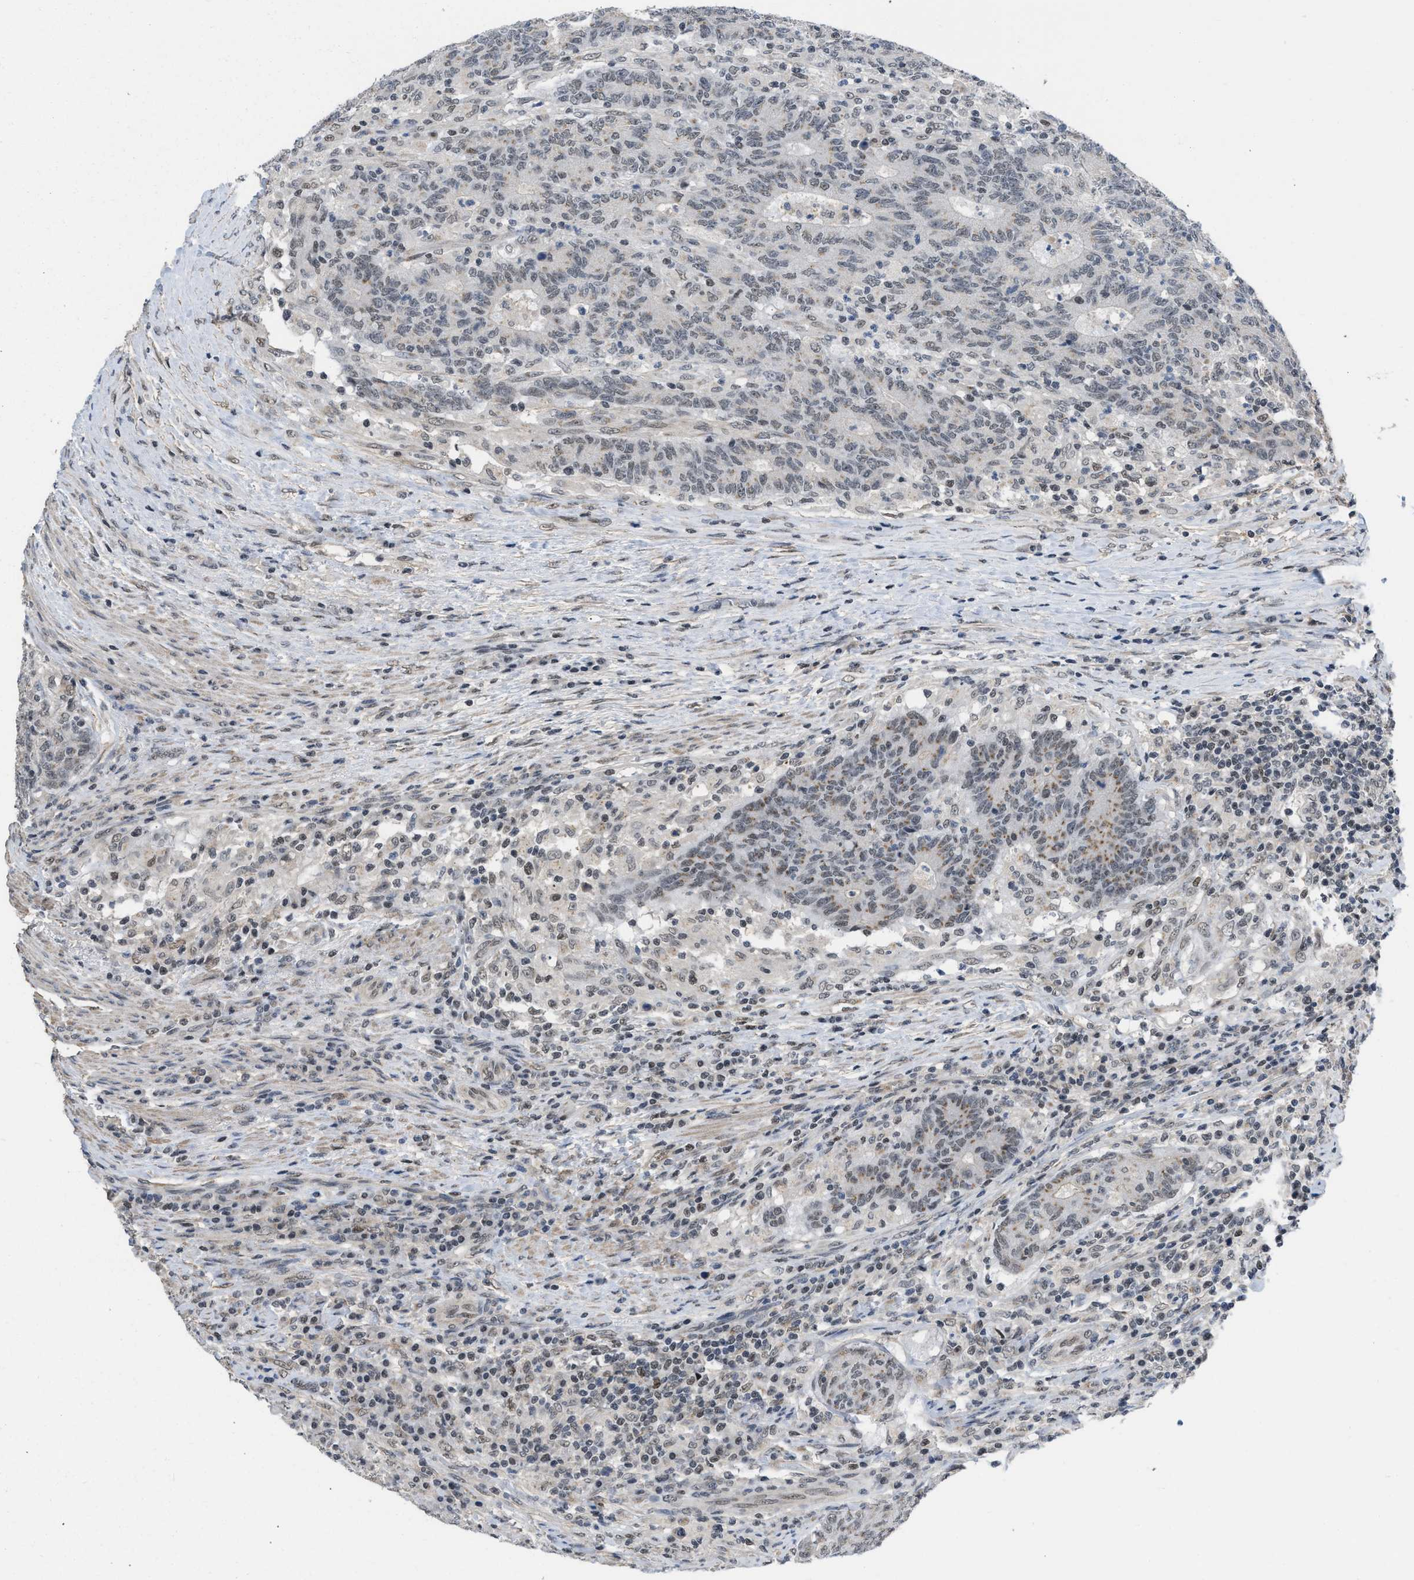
{"staining": {"intensity": "weak", "quantity": "25%-75%", "location": "cytoplasmic/membranous,nuclear"}, "tissue": "colorectal cancer", "cell_type": "Tumor cells", "image_type": "cancer", "snomed": [{"axis": "morphology", "description": "Normal tissue, NOS"}, {"axis": "morphology", "description": "Adenocarcinoma, NOS"}, {"axis": "topography", "description": "Colon"}], "caption": "Protein staining of colorectal cancer (adenocarcinoma) tissue displays weak cytoplasmic/membranous and nuclear expression in about 25%-75% of tumor cells. The staining is performed using DAB (3,3'-diaminobenzidine) brown chromogen to label protein expression. The nuclei are counter-stained blue using hematoxylin.", "gene": "TERF2IP", "patient": {"sex": "female", "age": 75}}